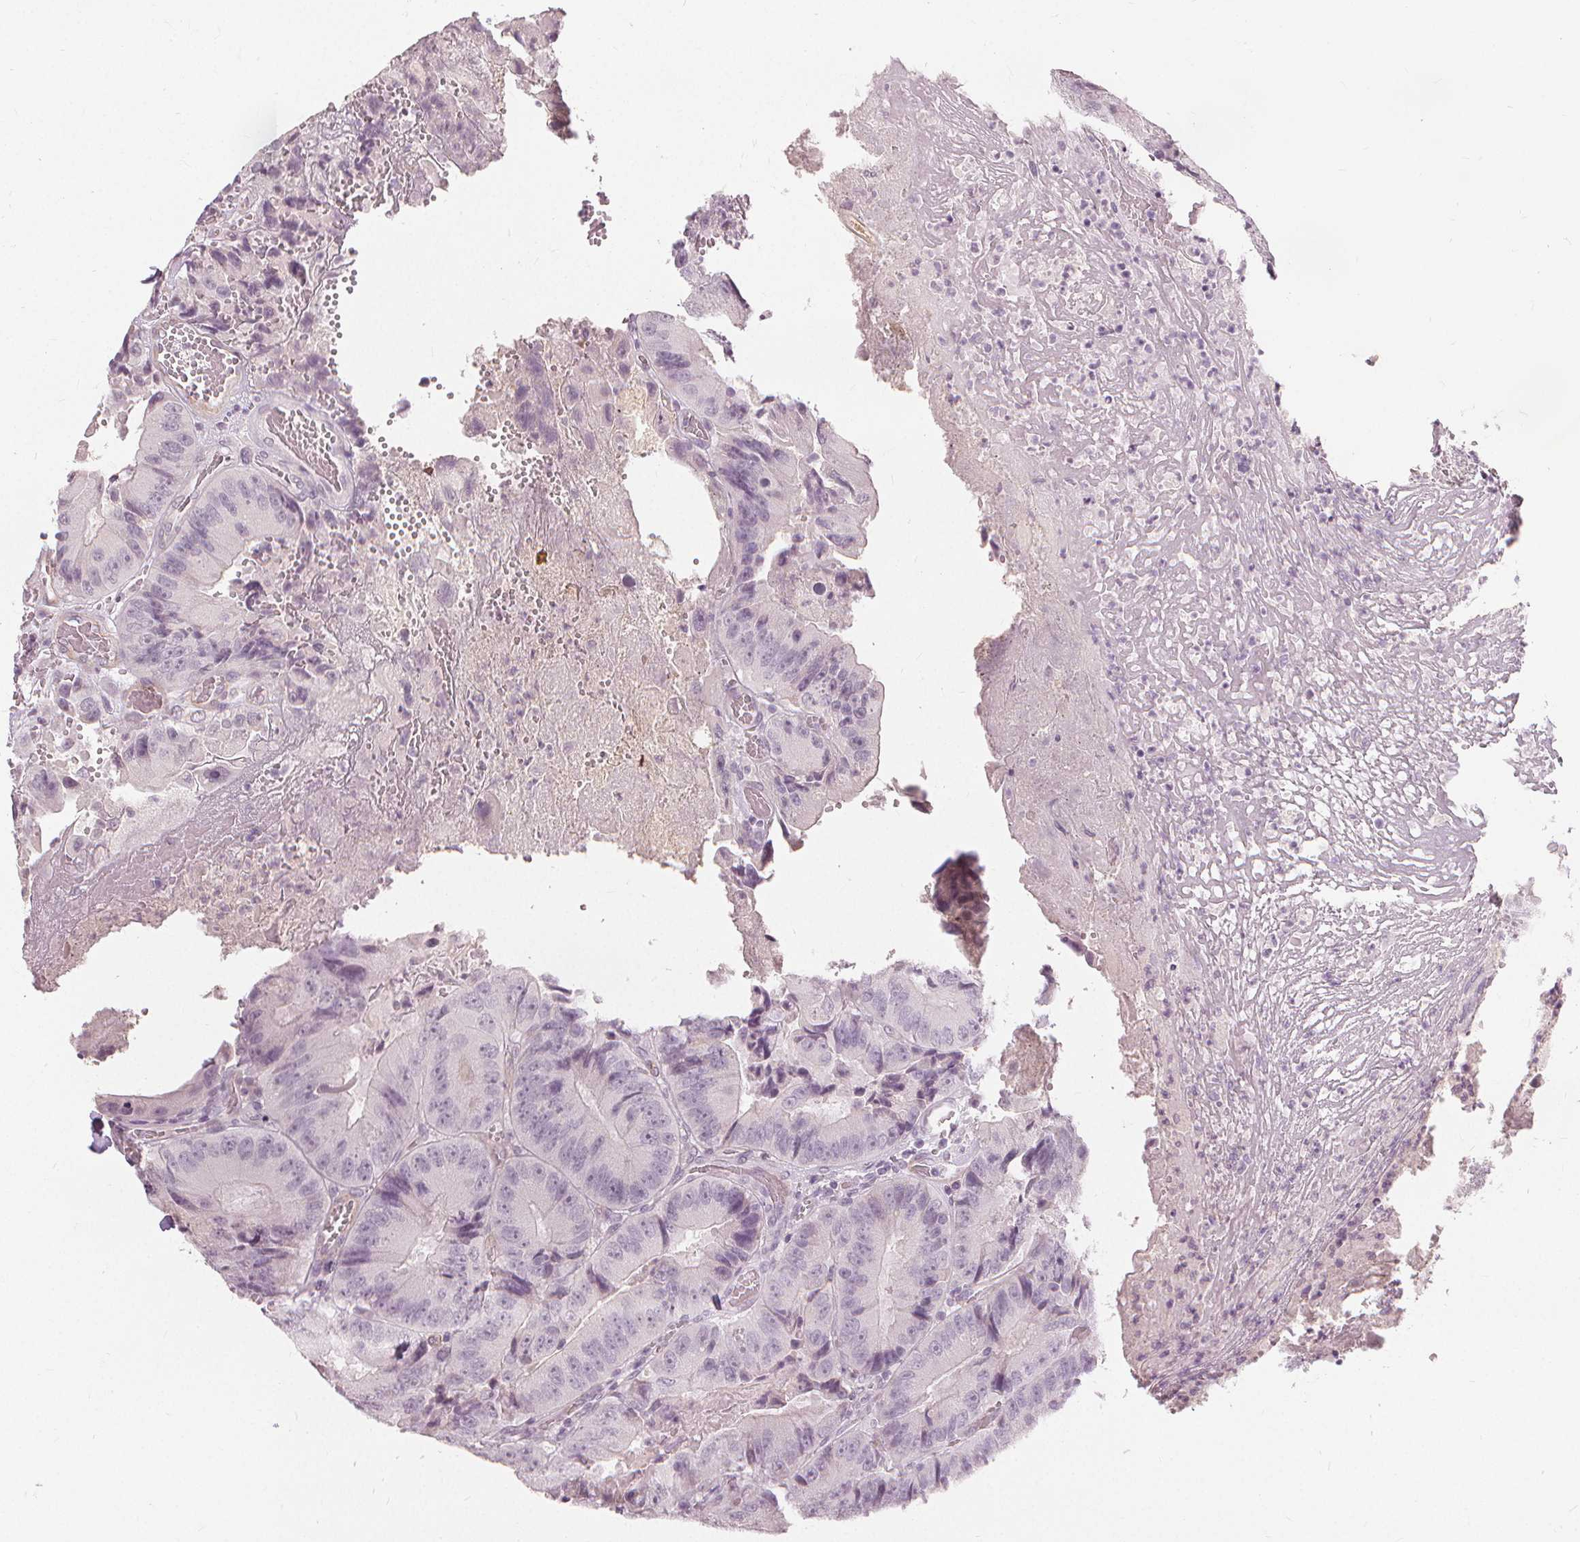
{"staining": {"intensity": "negative", "quantity": "none", "location": "none"}, "tissue": "colorectal cancer", "cell_type": "Tumor cells", "image_type": "cancer", "snomed": [{"axis": "morphology", "description": "Adenocarcinoma, NOS"}, {"axis": "topography", "description": "Colon"}], "caption": "Immunohistochemistry (IHC) of colorectal cancer (adenocarcinoma) exhibits no expression in tumor cells.", "gene": "SFTPD", "patient": {"sex": "female", "age": 86}}